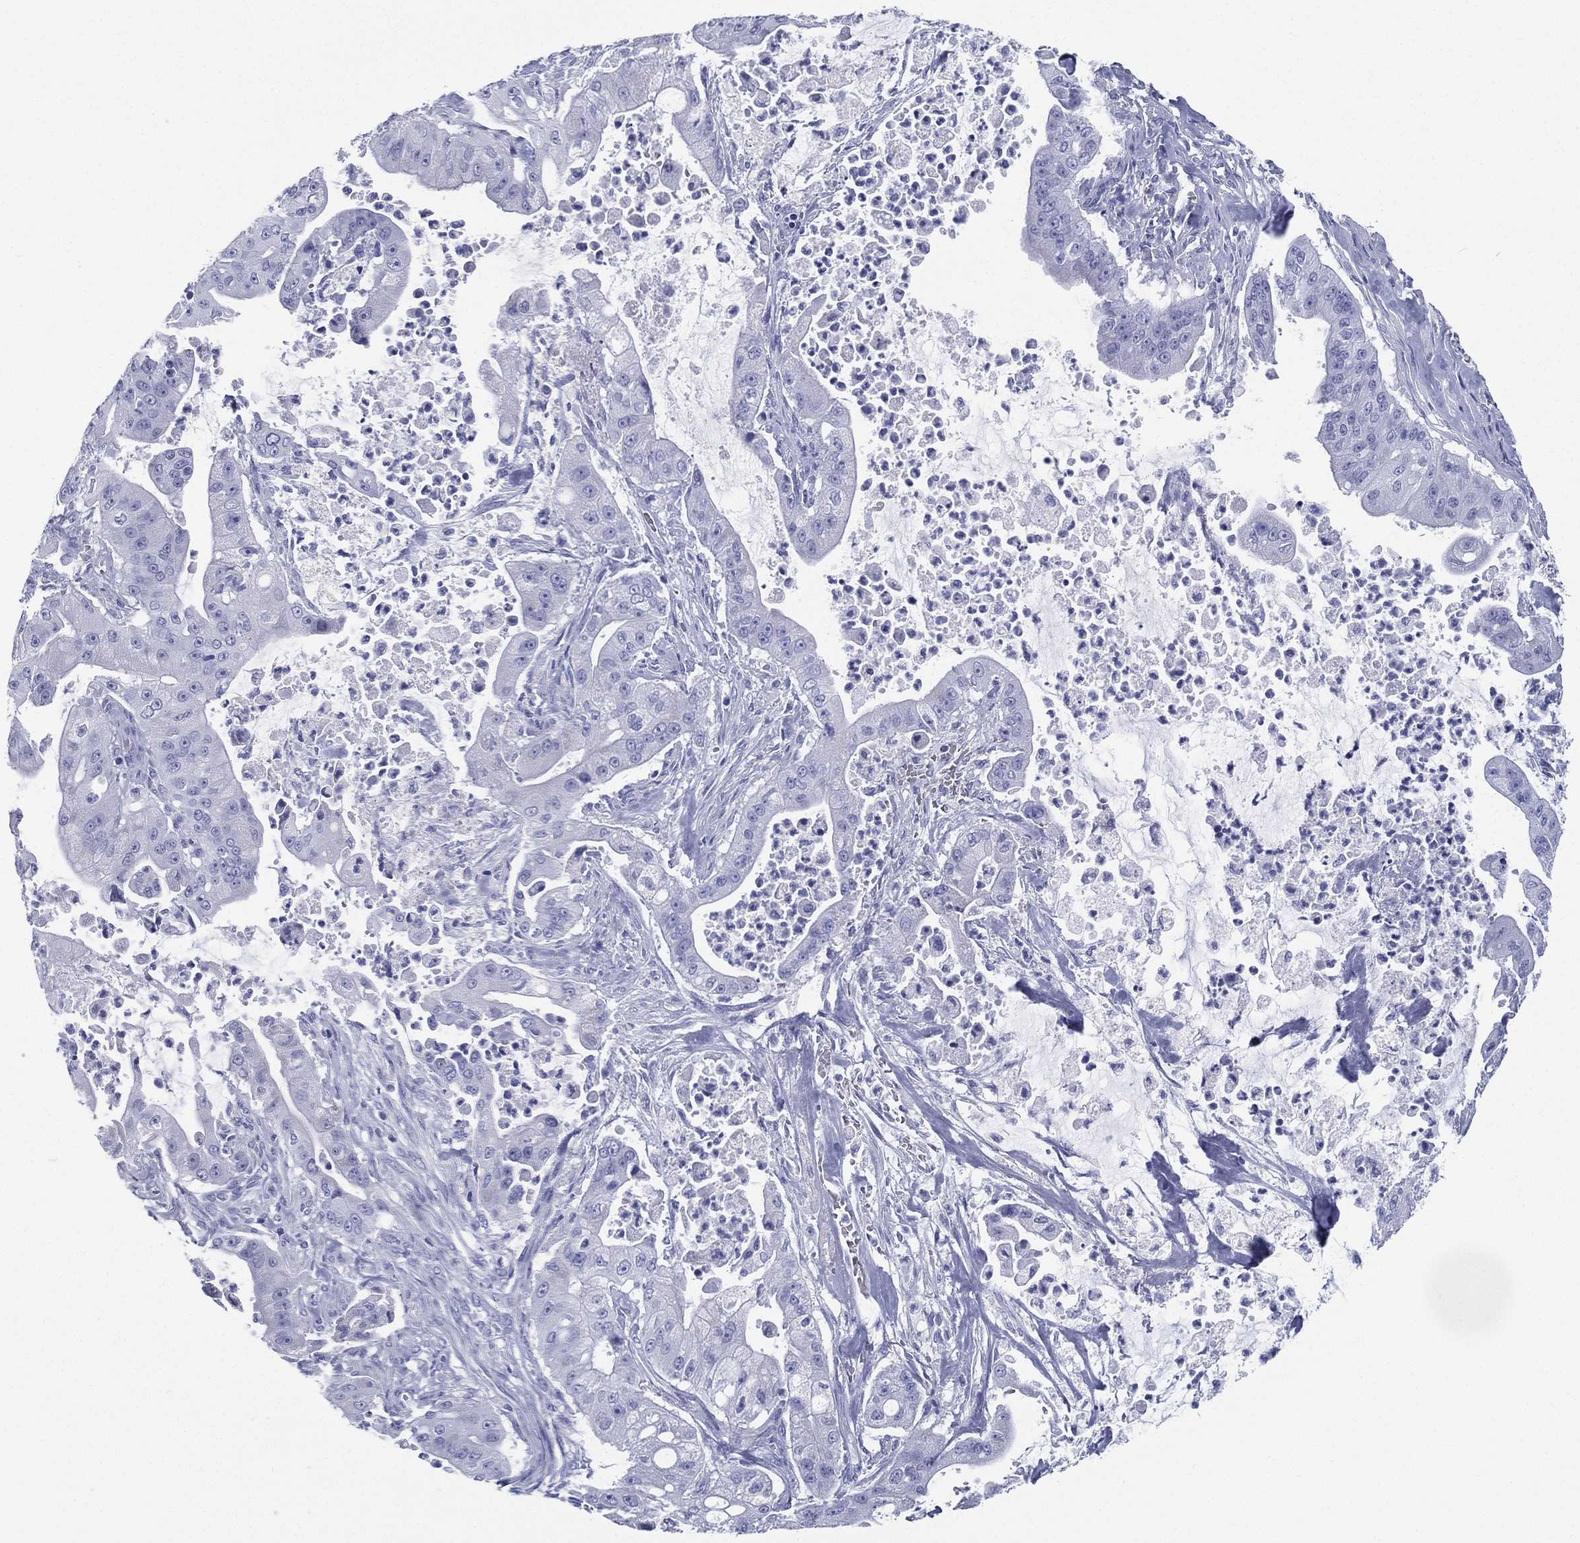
{"staining": {"intensity": "negative", "quantity": "none", "location": "none"}, "tissue": "pancreatic cancer", "cell_type": "Tumor cells", "image_type": "cancer", "snomed": [{"axis": "morphology", "description": "Normal tissue, NOS"}, {"axis": "morphology", "description": "Inflammation, NOS"}, {"axis": "morphology", "description": "Adenocarcinoma, NOS"}, {"axis": "topography", "description": "Pancreas"}], "caption": "DAB (3,3'-diaminobenzidine) immunohistochemical staining of human pancreatic cancer (adenocarcinoma) reveals no significant positivity in tumor cells.", "gene": "RSPH4A", "patient": {"sex": "male", "age": 57}}